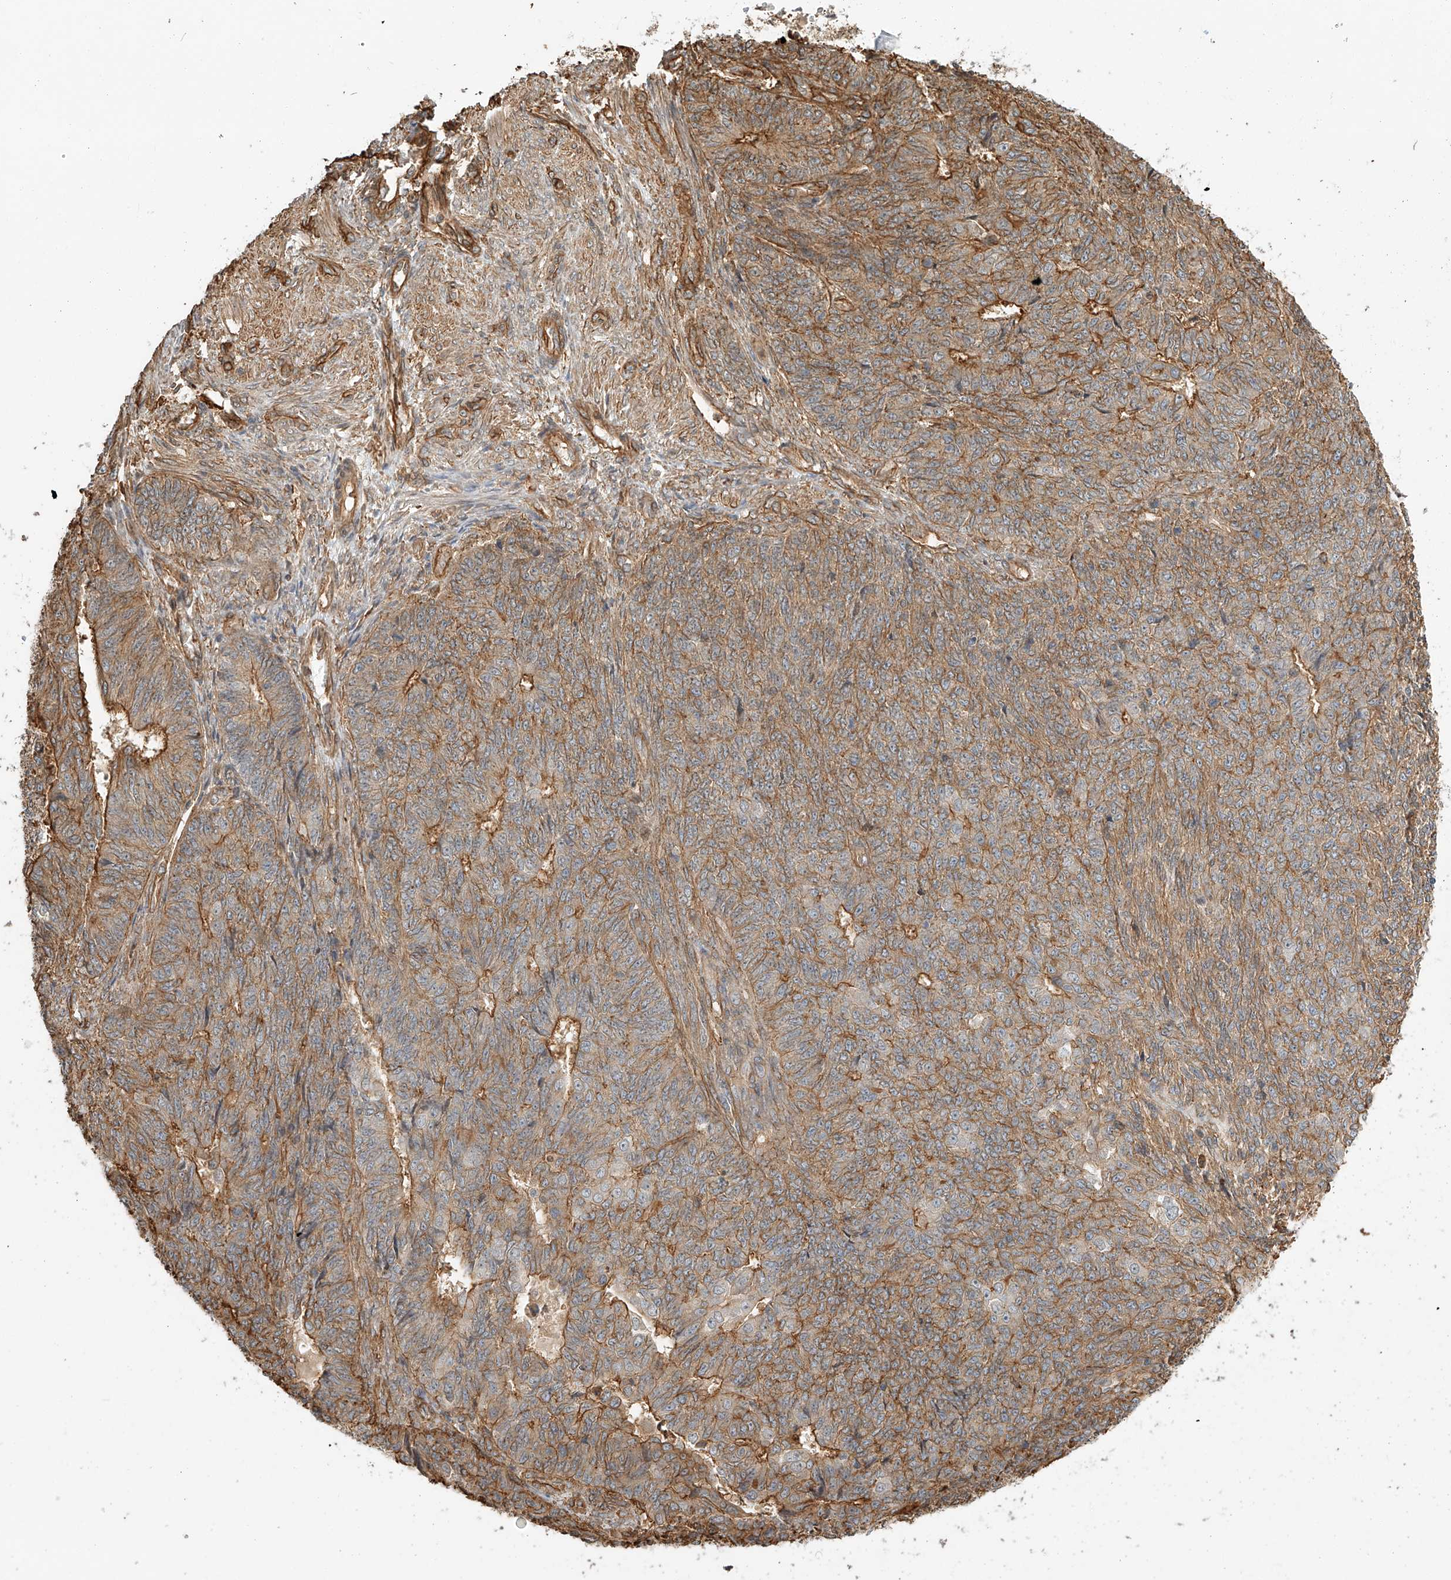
{"staining": {"intensity": "moderate", "quantity": ">75%", "location": "cytoplasmic/membranous"}, "tissue": "endometrial cancer", "cell_type": "Tumor cells", "image_type": "cancer", "snomed": [{"axis": "morphology", "description": "Adenocarcinoma, NOS"}, {"axis": "topography", "description": "Endometrium"}], "caption": "Tumor cells reveal medium levels of moderate cytoplasmic/membranous staining in approximately >75% of cells in endometrial adenocarcinoma.", "gene": "CSMD3", "patient": {"sex": "female", "age": 32}}